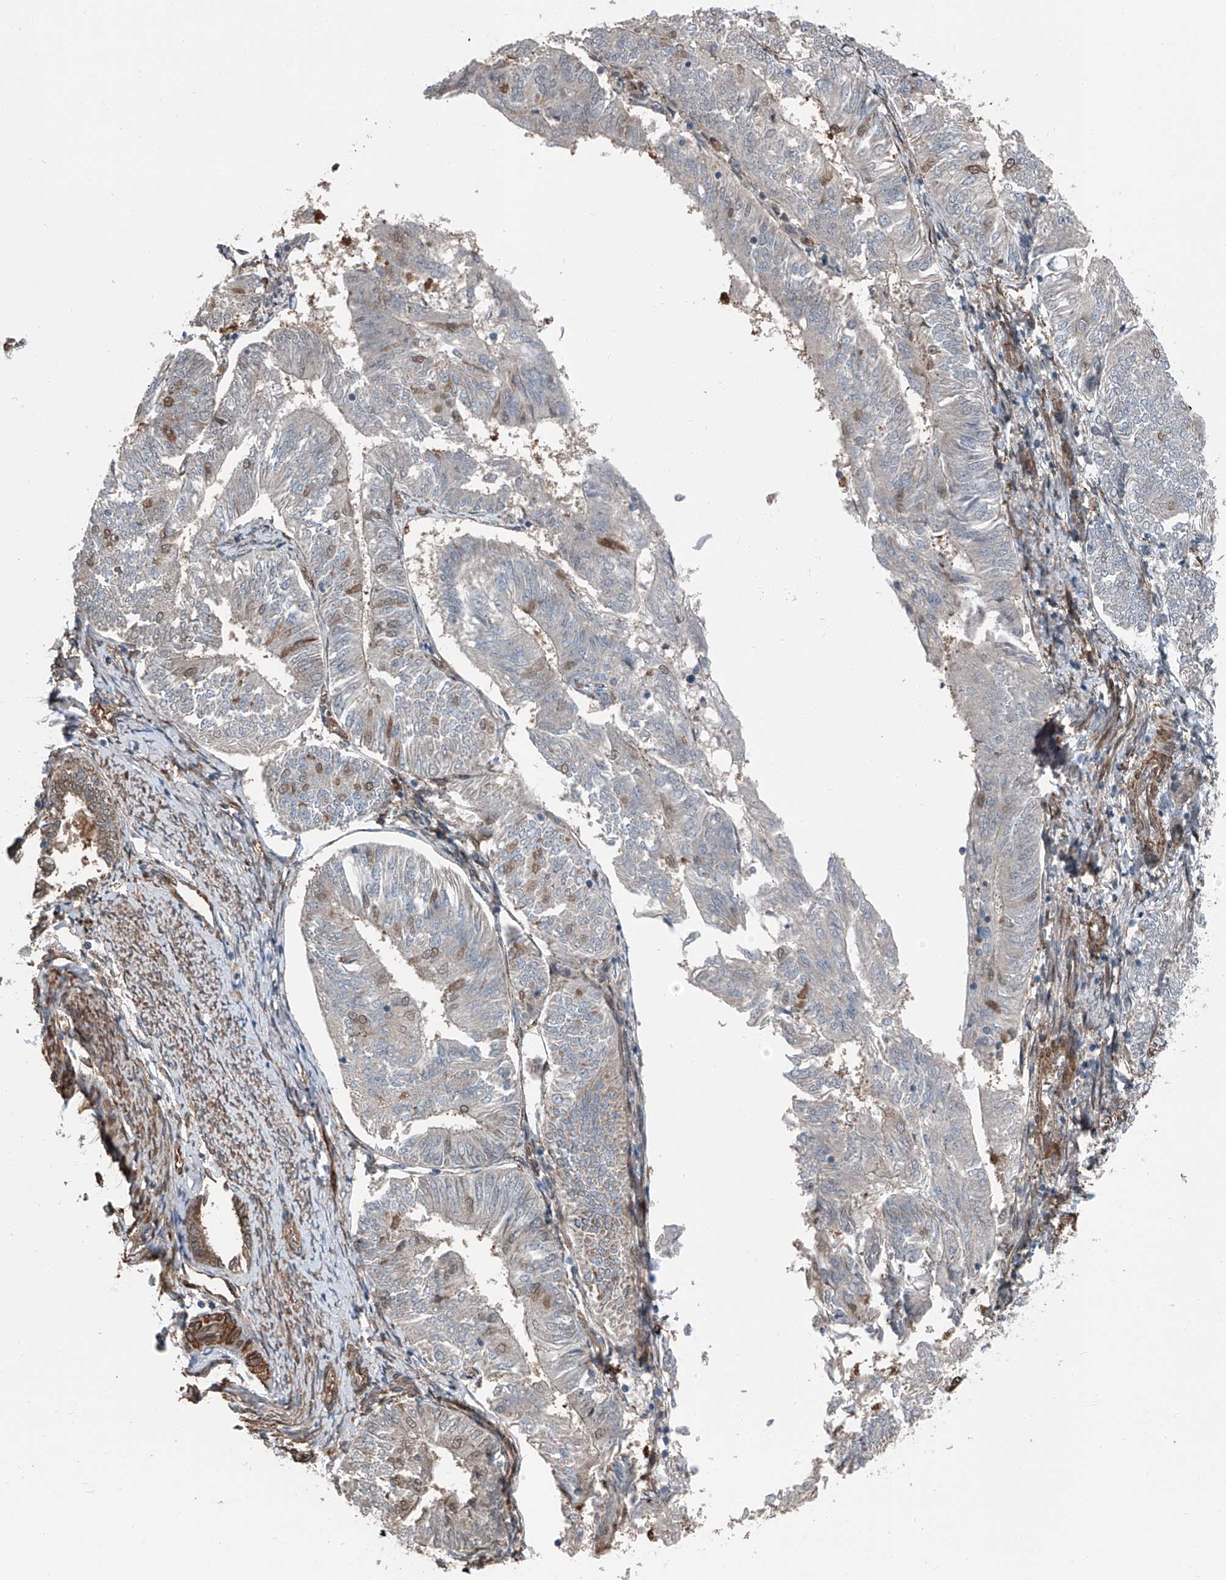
{"staining": {"intensity": "moderate", "quantity": "<25%", "location": "nuclear"}, "tissue": "endometrial cancer", "cell_type": "Tumor cells", "image_type": "cancer", "snomed": [{"axis": "morphology", "description": "Adenocarcinoma, NOS"}, {"axis": "topography", "description": "Endometrium"}], "caption": "Brown immunohistochemical staining in endometrial cancer displays moderate nuclear positivity in approximately <25% of tumor cells.", "gene": "HSPA6", "patient": {"sex": "female", "age": 58}}